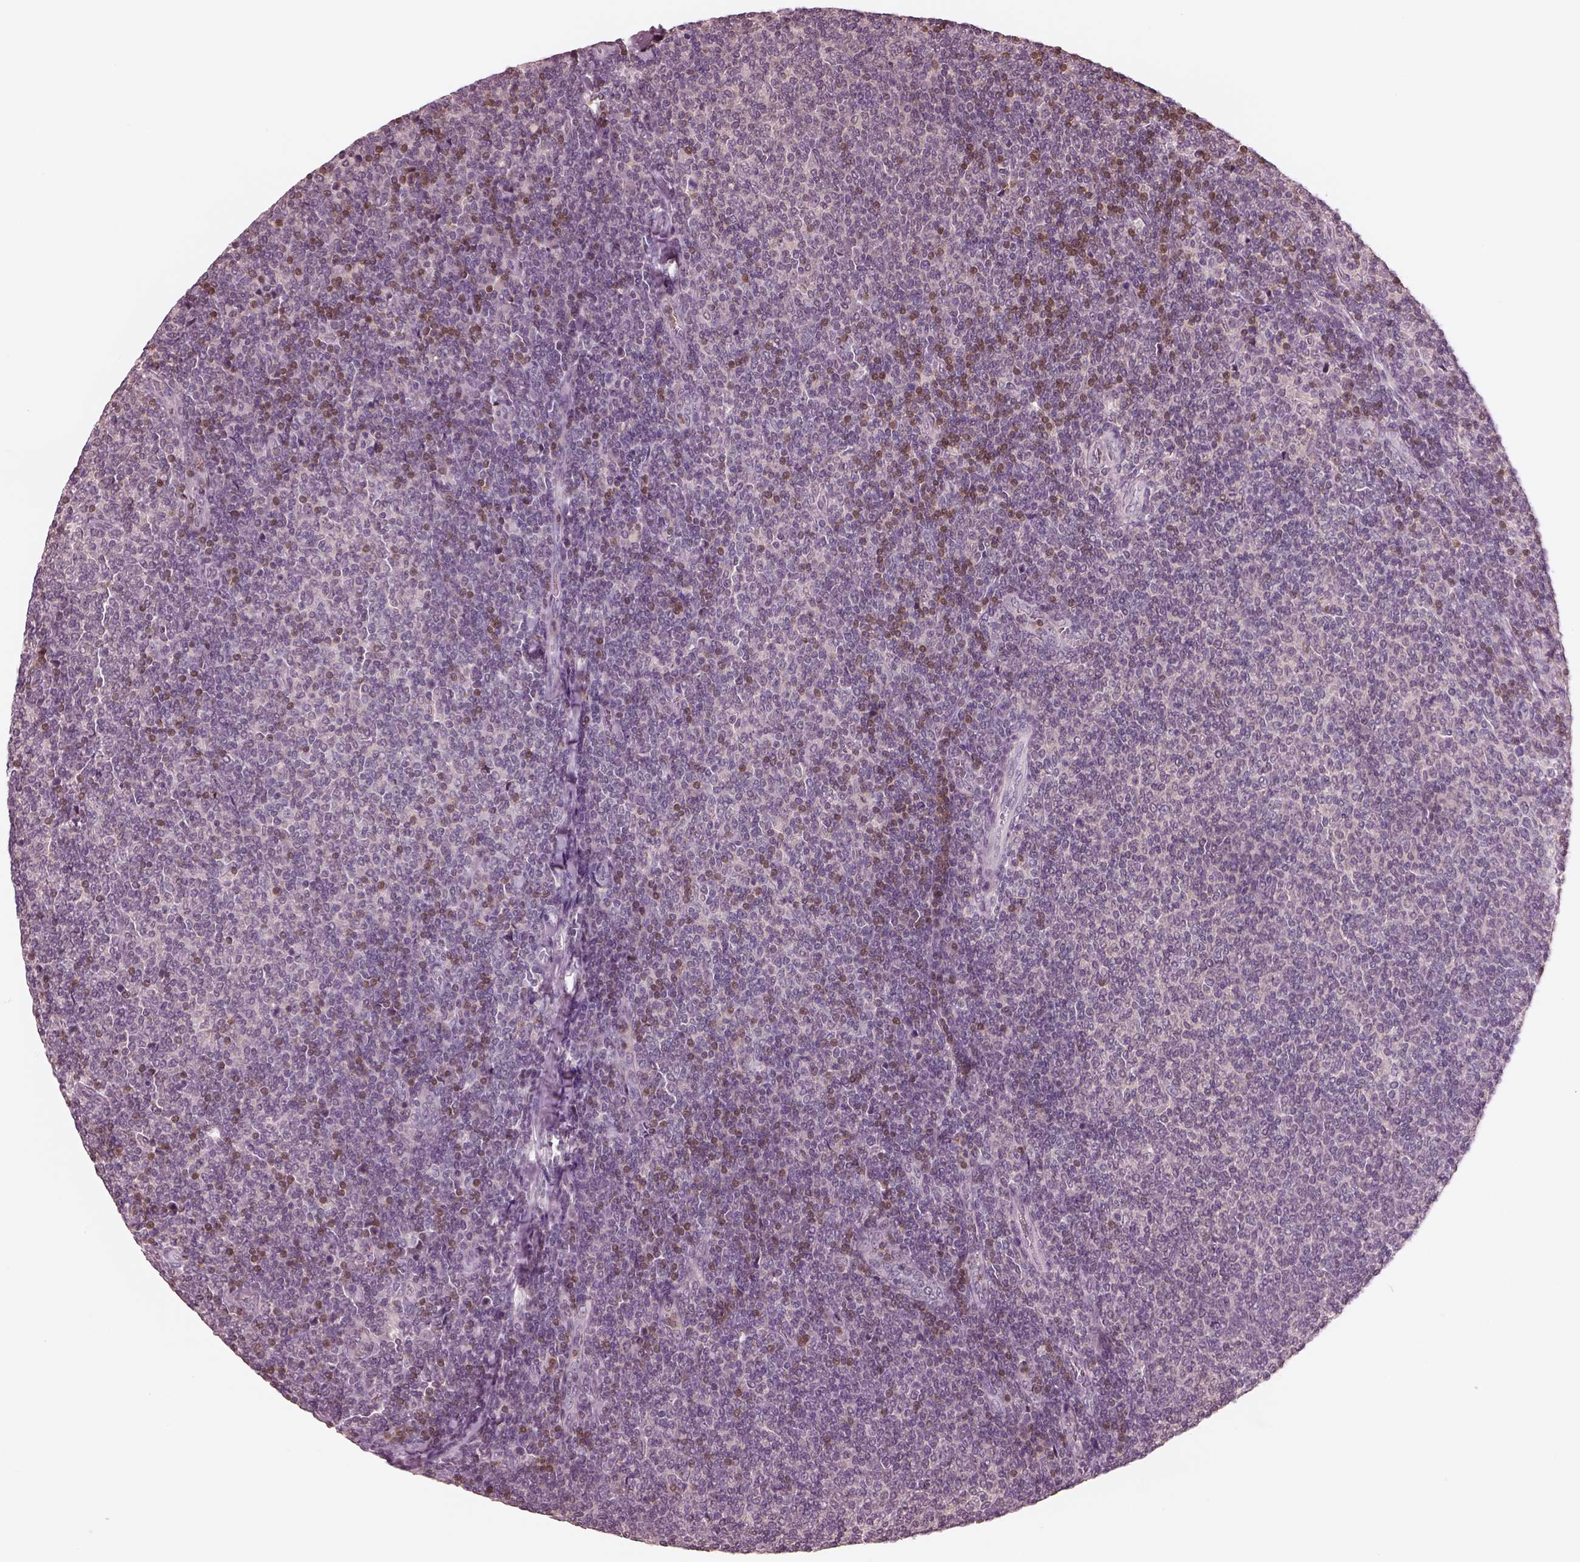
{"staining": {"intensity": "negative", "quantity": "none", "location": "none"}, "tissue": "lymphoma", "cell_type": "Tumor cells", "image_type": "cancer", "snomed": [{"axis": "morphology", "description": "Malignant lymphoma, non-Hodgkin's type, Low grade"}, {"axis": "topography", "description": "Lymph node"}], "caption": "Lymphoma was stained to show a protein in brown. There is no significant expression in tumor cells.", "gene": "EGR4", "patient": {"sex": "male", "age": 52}}